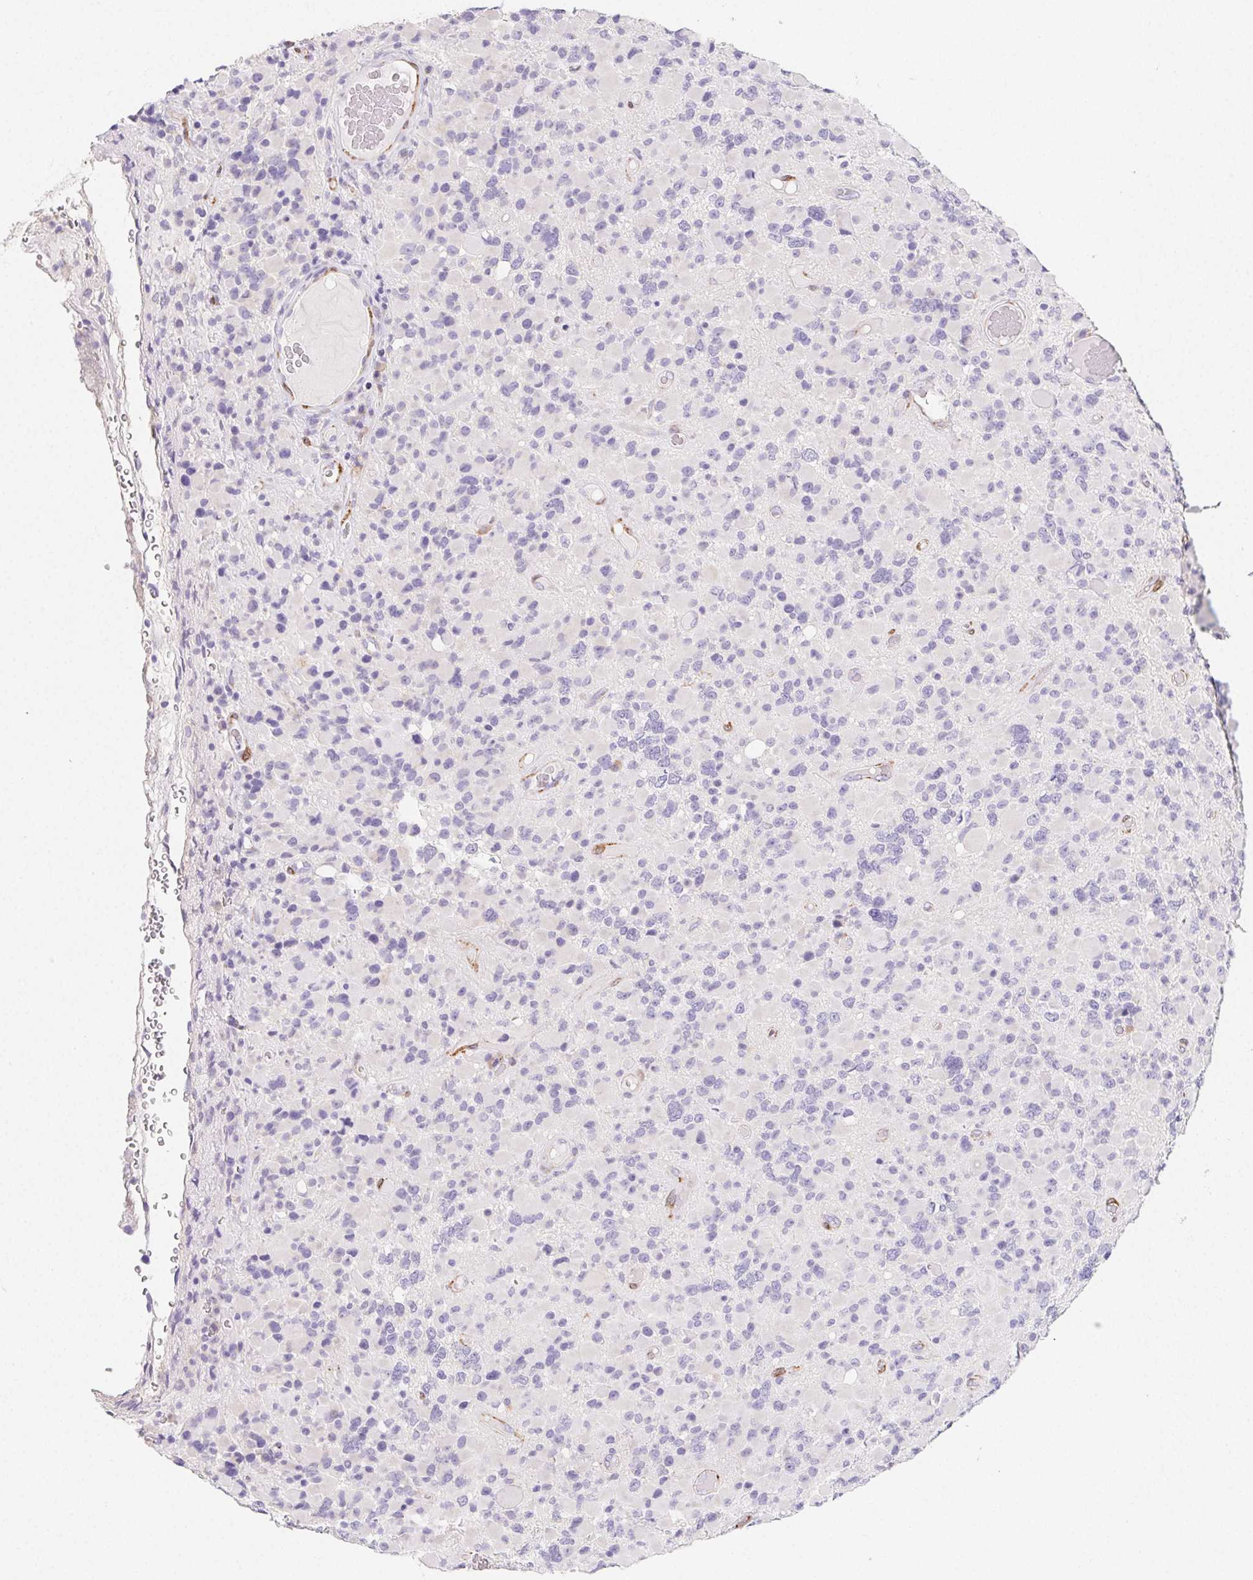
{"staining": {"intensity": "negative", "quantity": "none", "location": "none"}, "tissue": "glioma", "cell_type": "Tumor cells", "image_type": "cancer", "snomed": [{"axis": "morphology", "description": "Glioma, malignant, High grade"}, {"axis": "topography", "description": "Brain"}], "caption": "Immunohistochemistry (IHC) micrograph of human malignant high-grade glioma stained for a protein (brown), which shows no staining in tumor cells.", "gene": "HRC", "patient": {"sex": "female", "age": 40}}